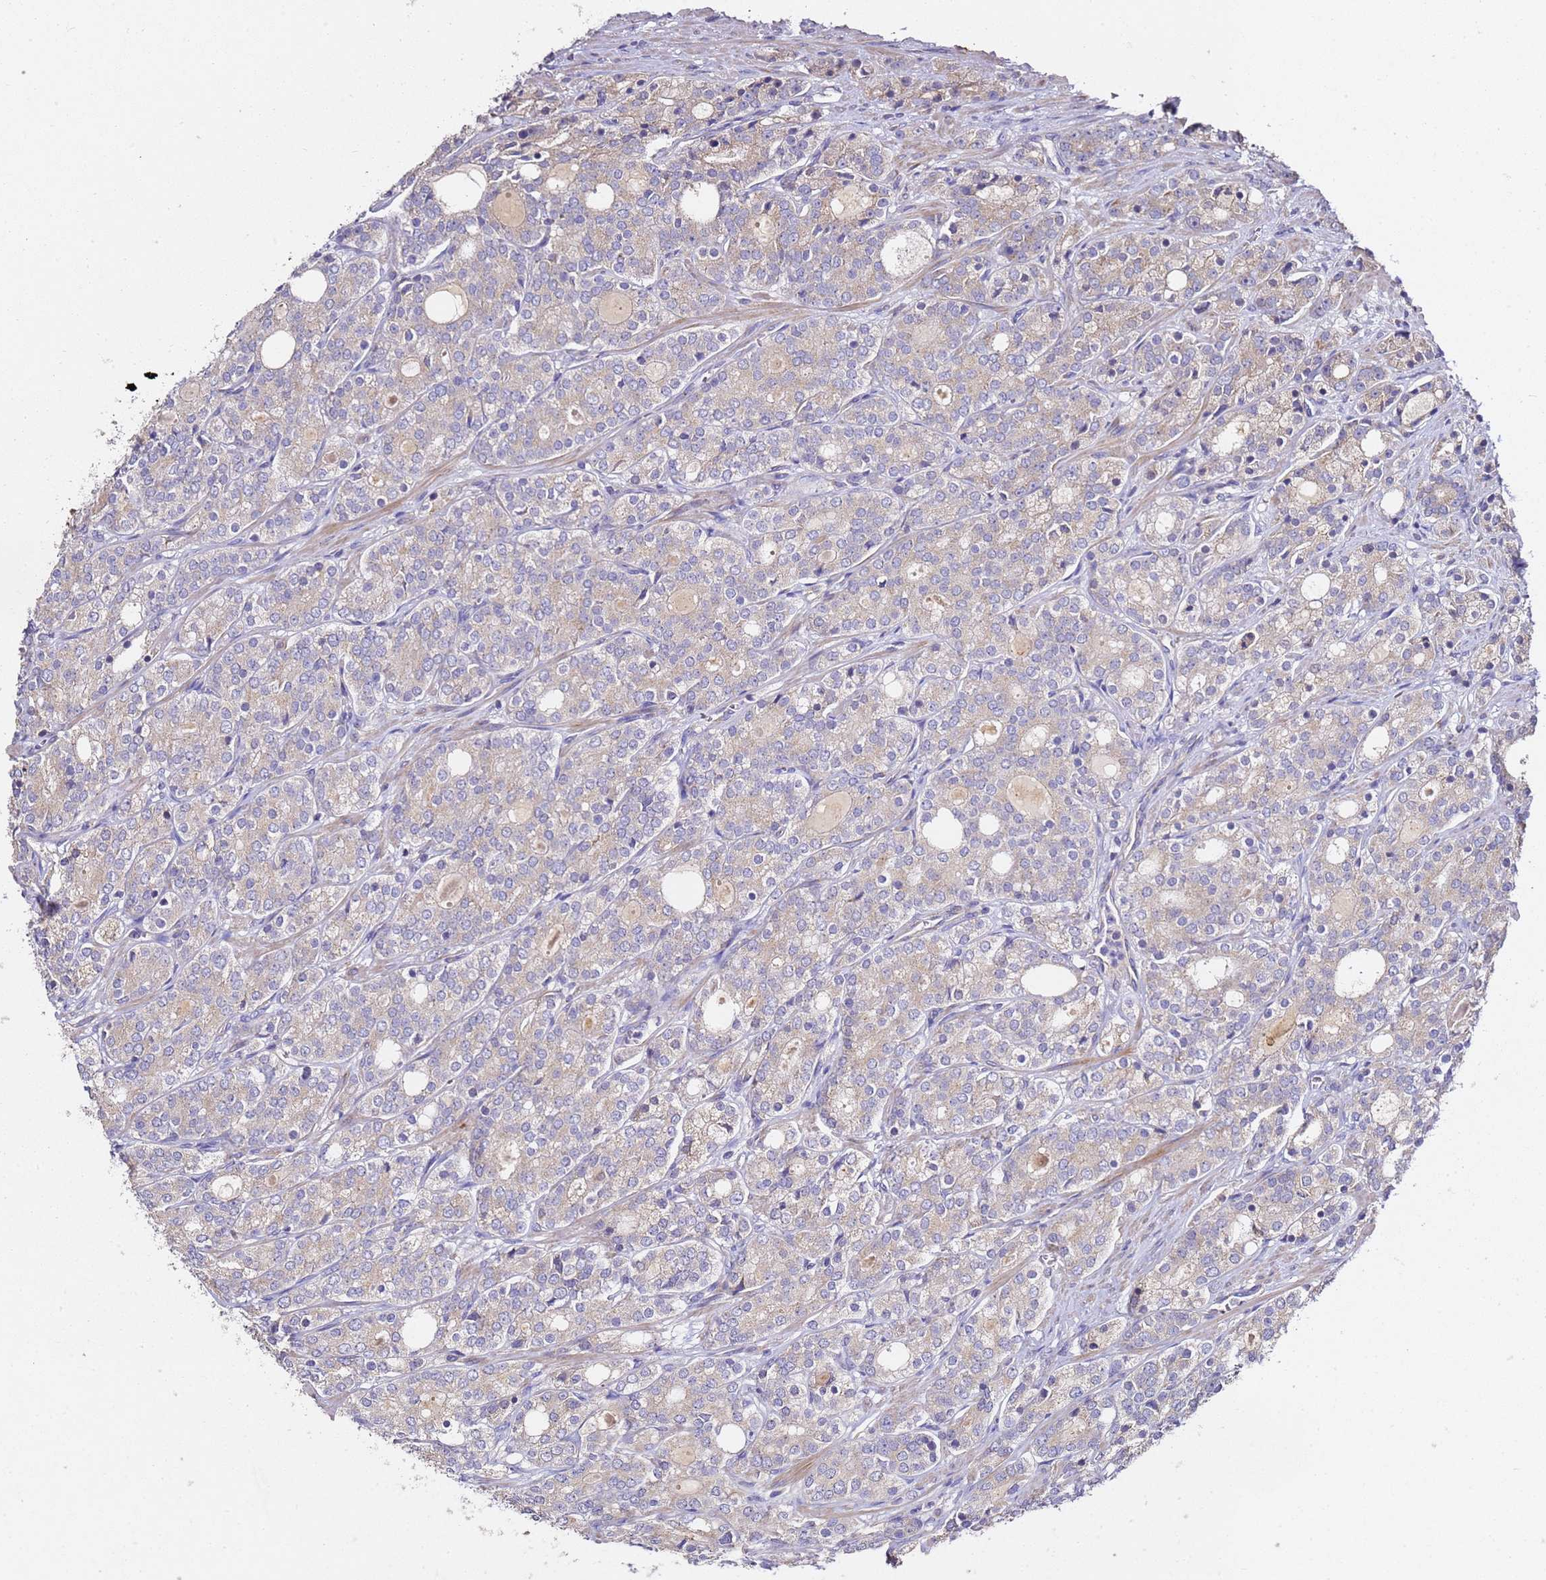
{"staining": {"intensity": "weak", "quantity": "25%-75%", "location": "cytoplasmic/membranous"}, "tissue": "prostate cancer", "cell_type": "Tumor cells", "image_type": "cancer", "snomed": [{"axis": "morphology", "description": "Adenocarcinoma, High grade"}, {"axis": "topography", "description": "Prostate"}], "caption": "Prostate cancer tissue demonstrates weak cytoplasmic/membranous positivity in about 25%-75% of tumor cells", "gene": "OR2B11", "patient": {"sex": "male", "age": 64}}